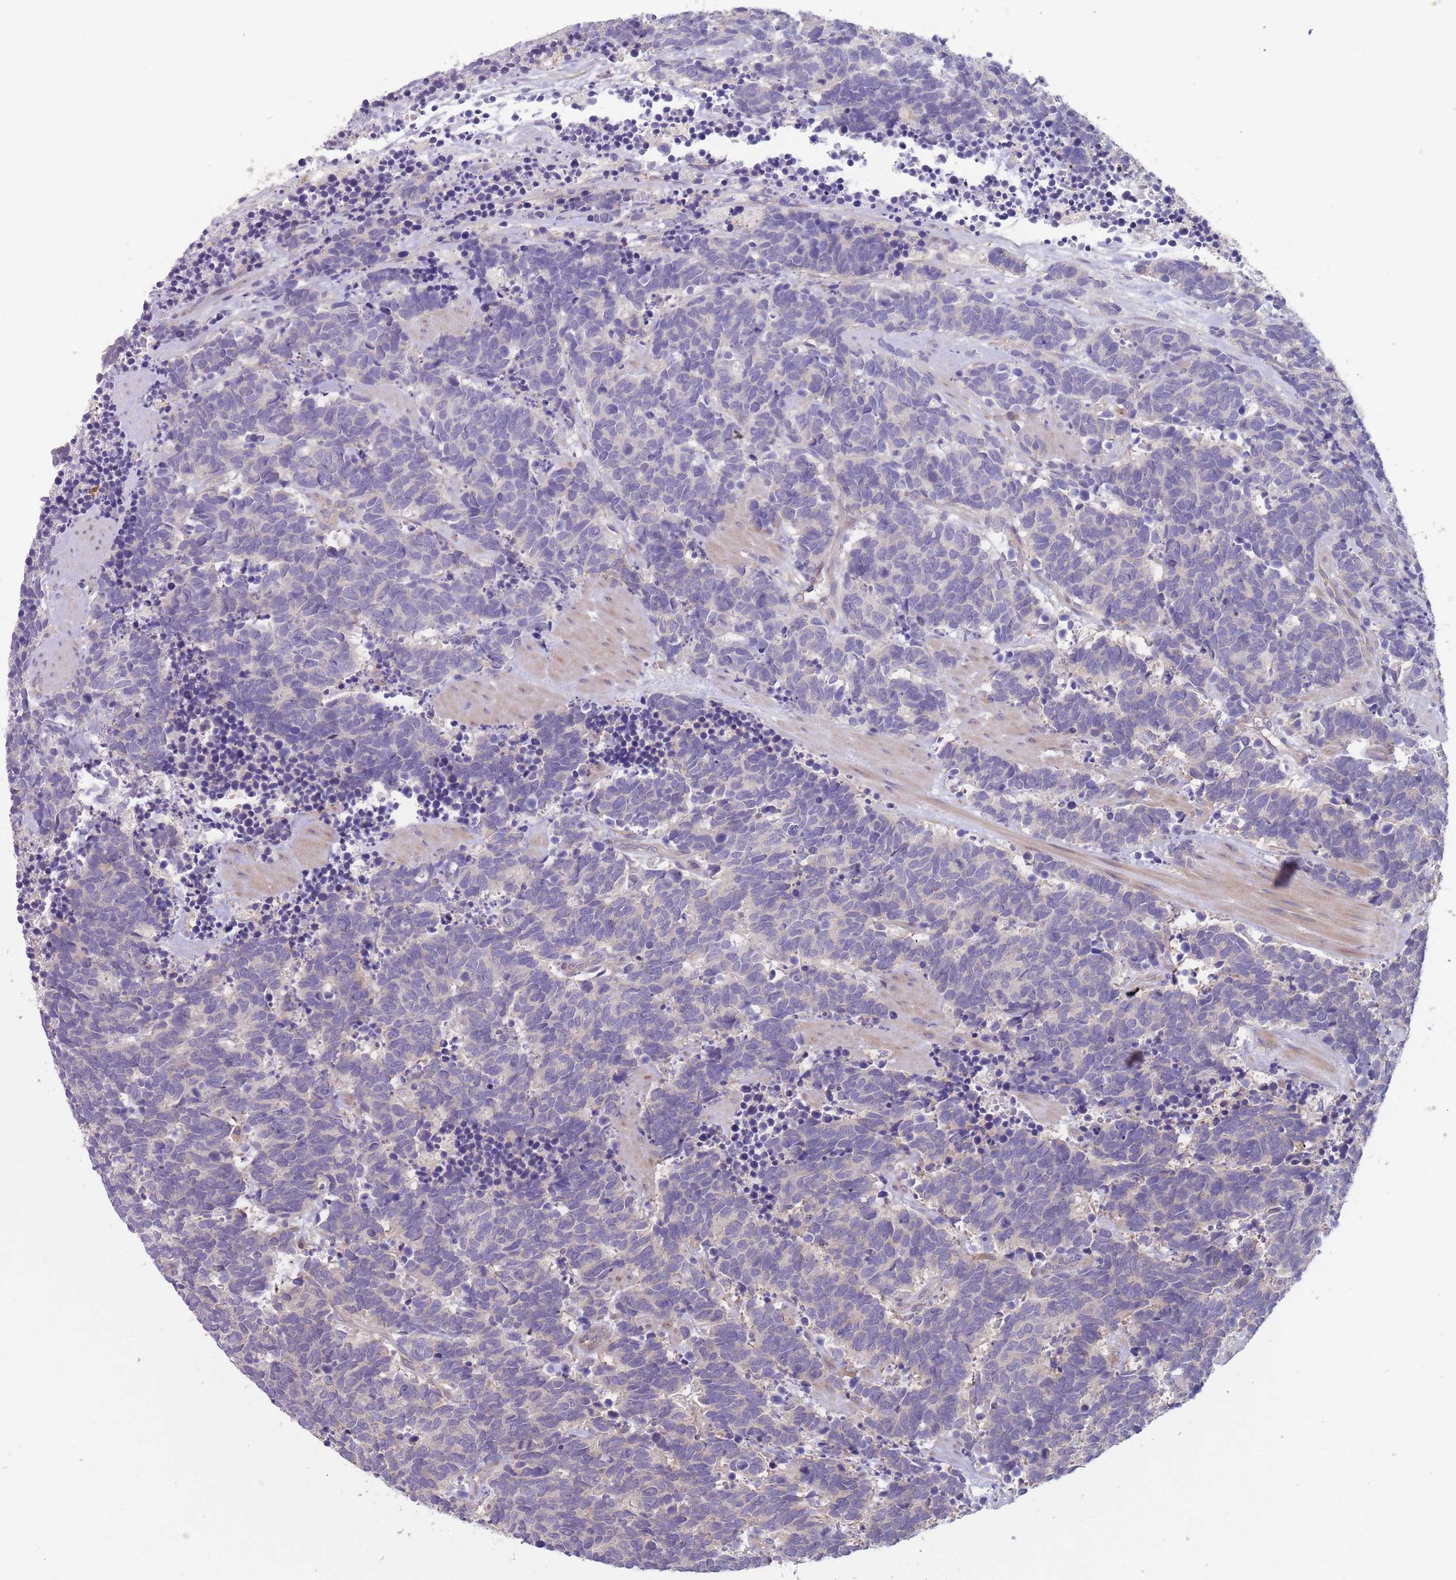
{"staining": {"intensity": "weak", "quantity": "<25%", "location": "cytoplasmic/membranous"}, "tissue": "carcinoid", "cell_type": "Tumor cells", "image_type": "cancer", "snomed": [{"axis": "morphology", "description": "Carcinoma, NOS"}, {"axis": "morphology", "description": "Carcinoid, malignant, NOS"}, {"axis": "topography", "description": "Prostate"}], "caption": "The immunohistochemistry (IHC) image has no significant expression in tumor cells of carcinoid tissue.", "gene": "ITPKC", "patient": {"sex": "male", "age": 57}}